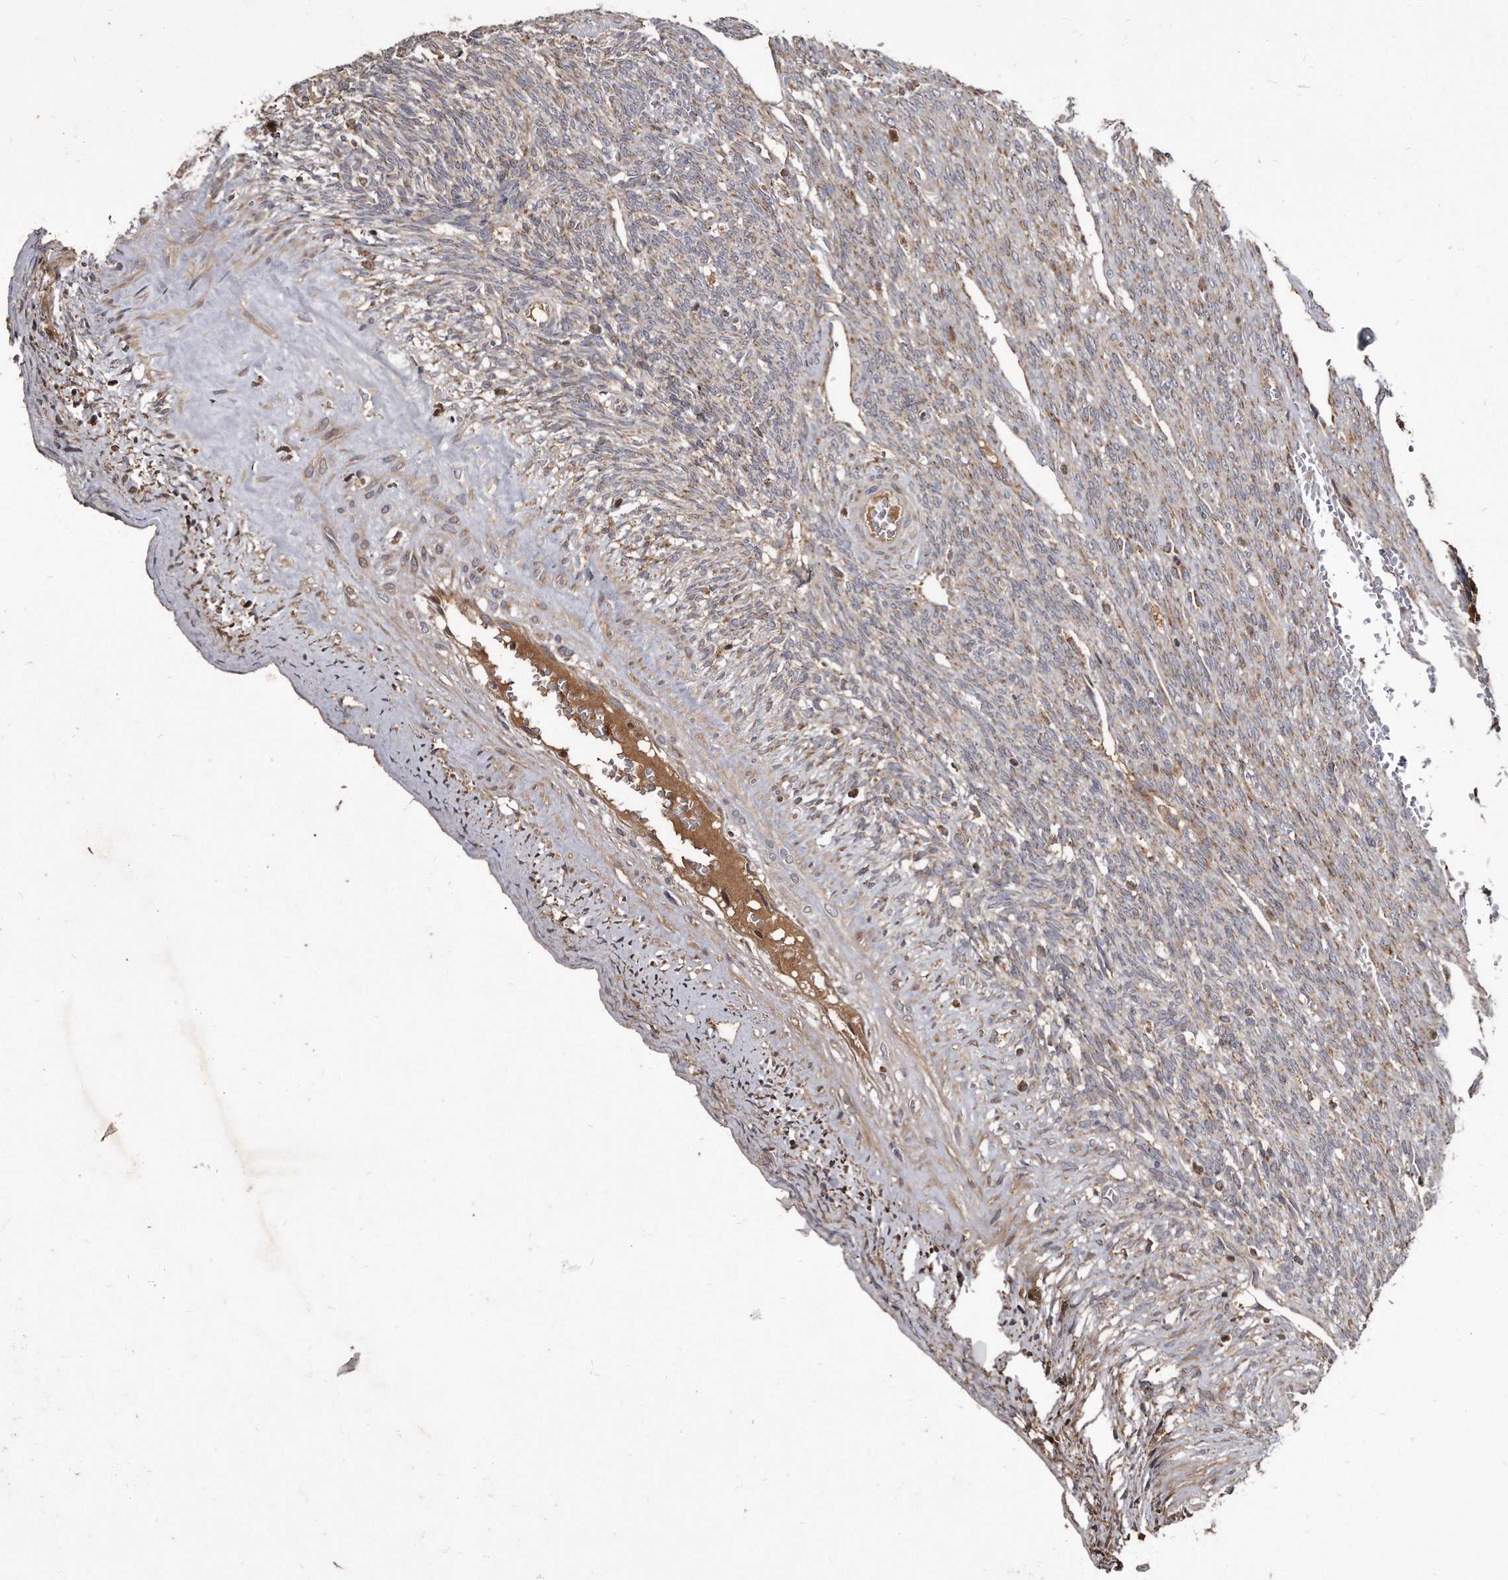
{"staining": {"intensity": "weak", "quantity": "<25%", "location": "cytoplasmic/membranous"}, "tissue": "ovary", "cell_type": "Ovarian stroma cells", "image_type": "normal", "snomed": [{"axis": "morphology", "description": "Normal tissue, NOS"}, {"axis": "topography", "description": "Ovary"}], "caption": "DAB (3,3'-diaminobenzidine) immunohistochemical staining of benign ovary shows no significant positivity in ovarian stroma cells.", "gene": "FAM136A", "patient": {"sex": "female", "age": 34}}